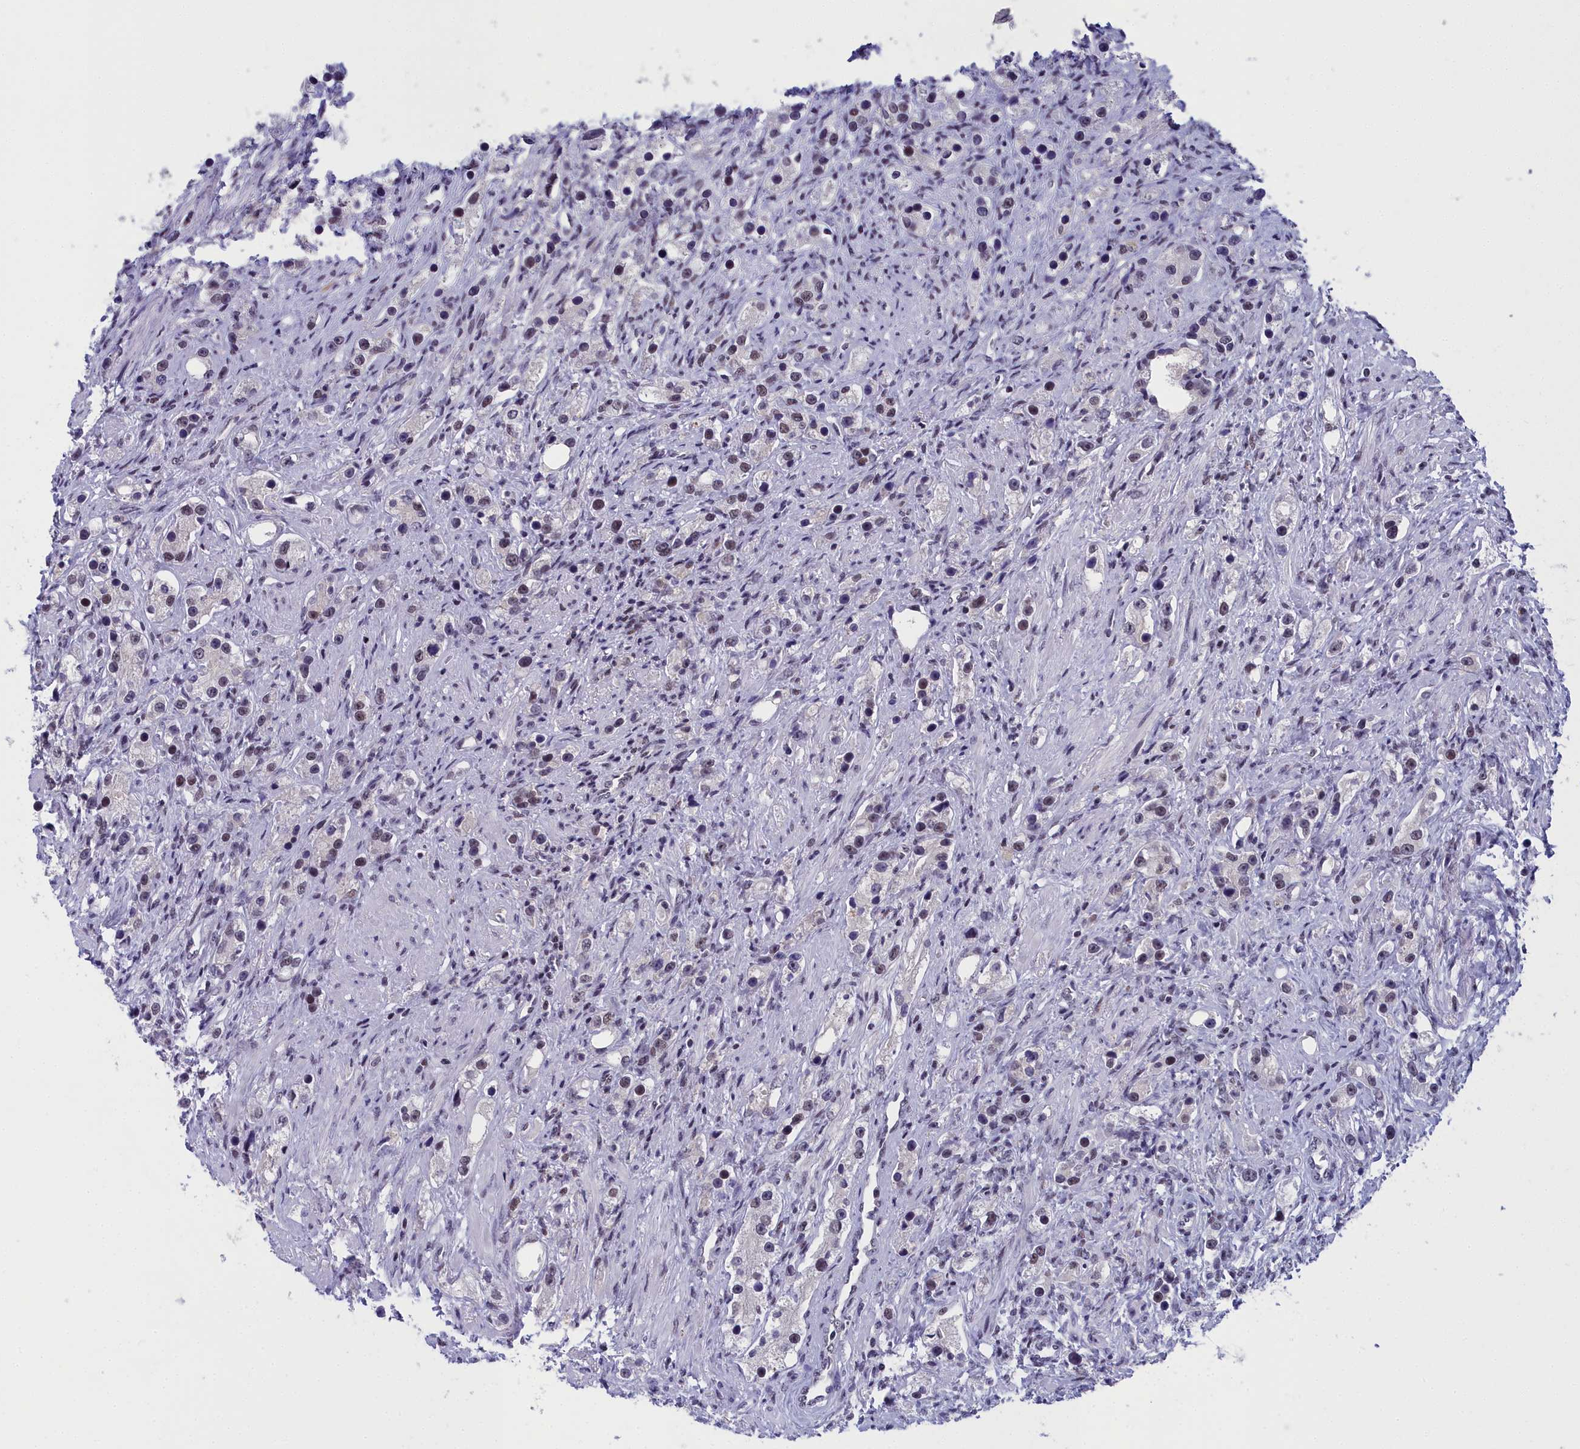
{"staining": {"intensity": "moderate", "quantity": "<25%", "location": "nuclear"}, "tissue": "prostate cancer", "cell_type": "Tumor cells", "image_type": "cancer", "snomed": [{"axis": "morphology", "description": "Adenocarcinoma, High grade"}, {"axis": "topography", "description": "Prostate"}], "caption": "Immunohistochemical staining of prostate cancer reveals low levels of moderate nuclear protein staining in approximately <25% of tumor cells.", "gene": "CCDC97", "patient": {"sex": "male", "age": 63}}